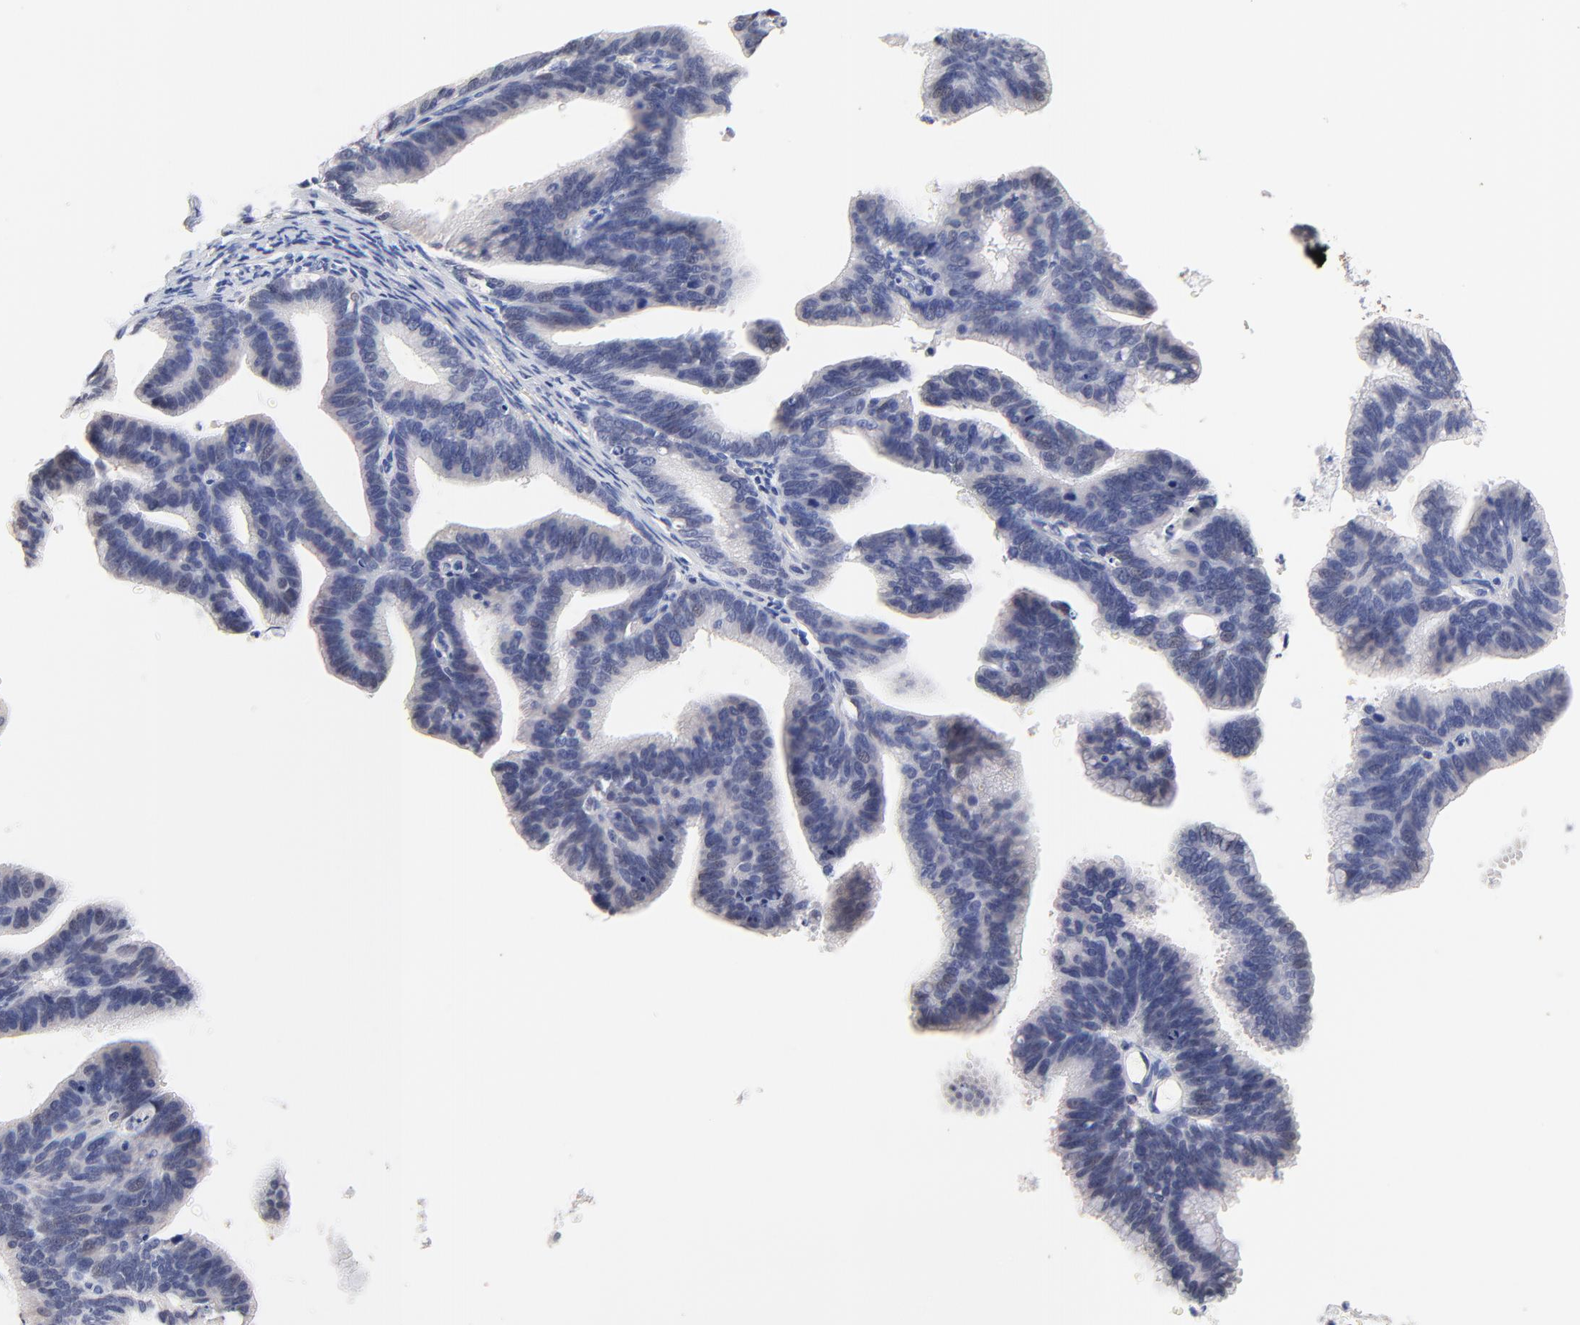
{"staining": {"intensity": "weak", "quantity": "<25%", "location": "nuclear"}, "tissue": "cervical cancer", "cell_type": "Tumor cells", "image_type": "cancer", "snomed": [{"axis": "morphology", "description": "Adenocarcinoma, NOS"}, {"axis": "topography", "description": "Cervix"}], "caption": "This micrograph is of adenocarcinoma (cervical) stained with IHC to label a protein in brown with the nuclei are counter-stained blue. There is no expression in tumor cells. (DAB (3,3'-diaminobenzidine) immunohistochemistry with hematoxylin counter stain).", "gene": "TWNK", "patient": {"sex": "female", "age": 47}}